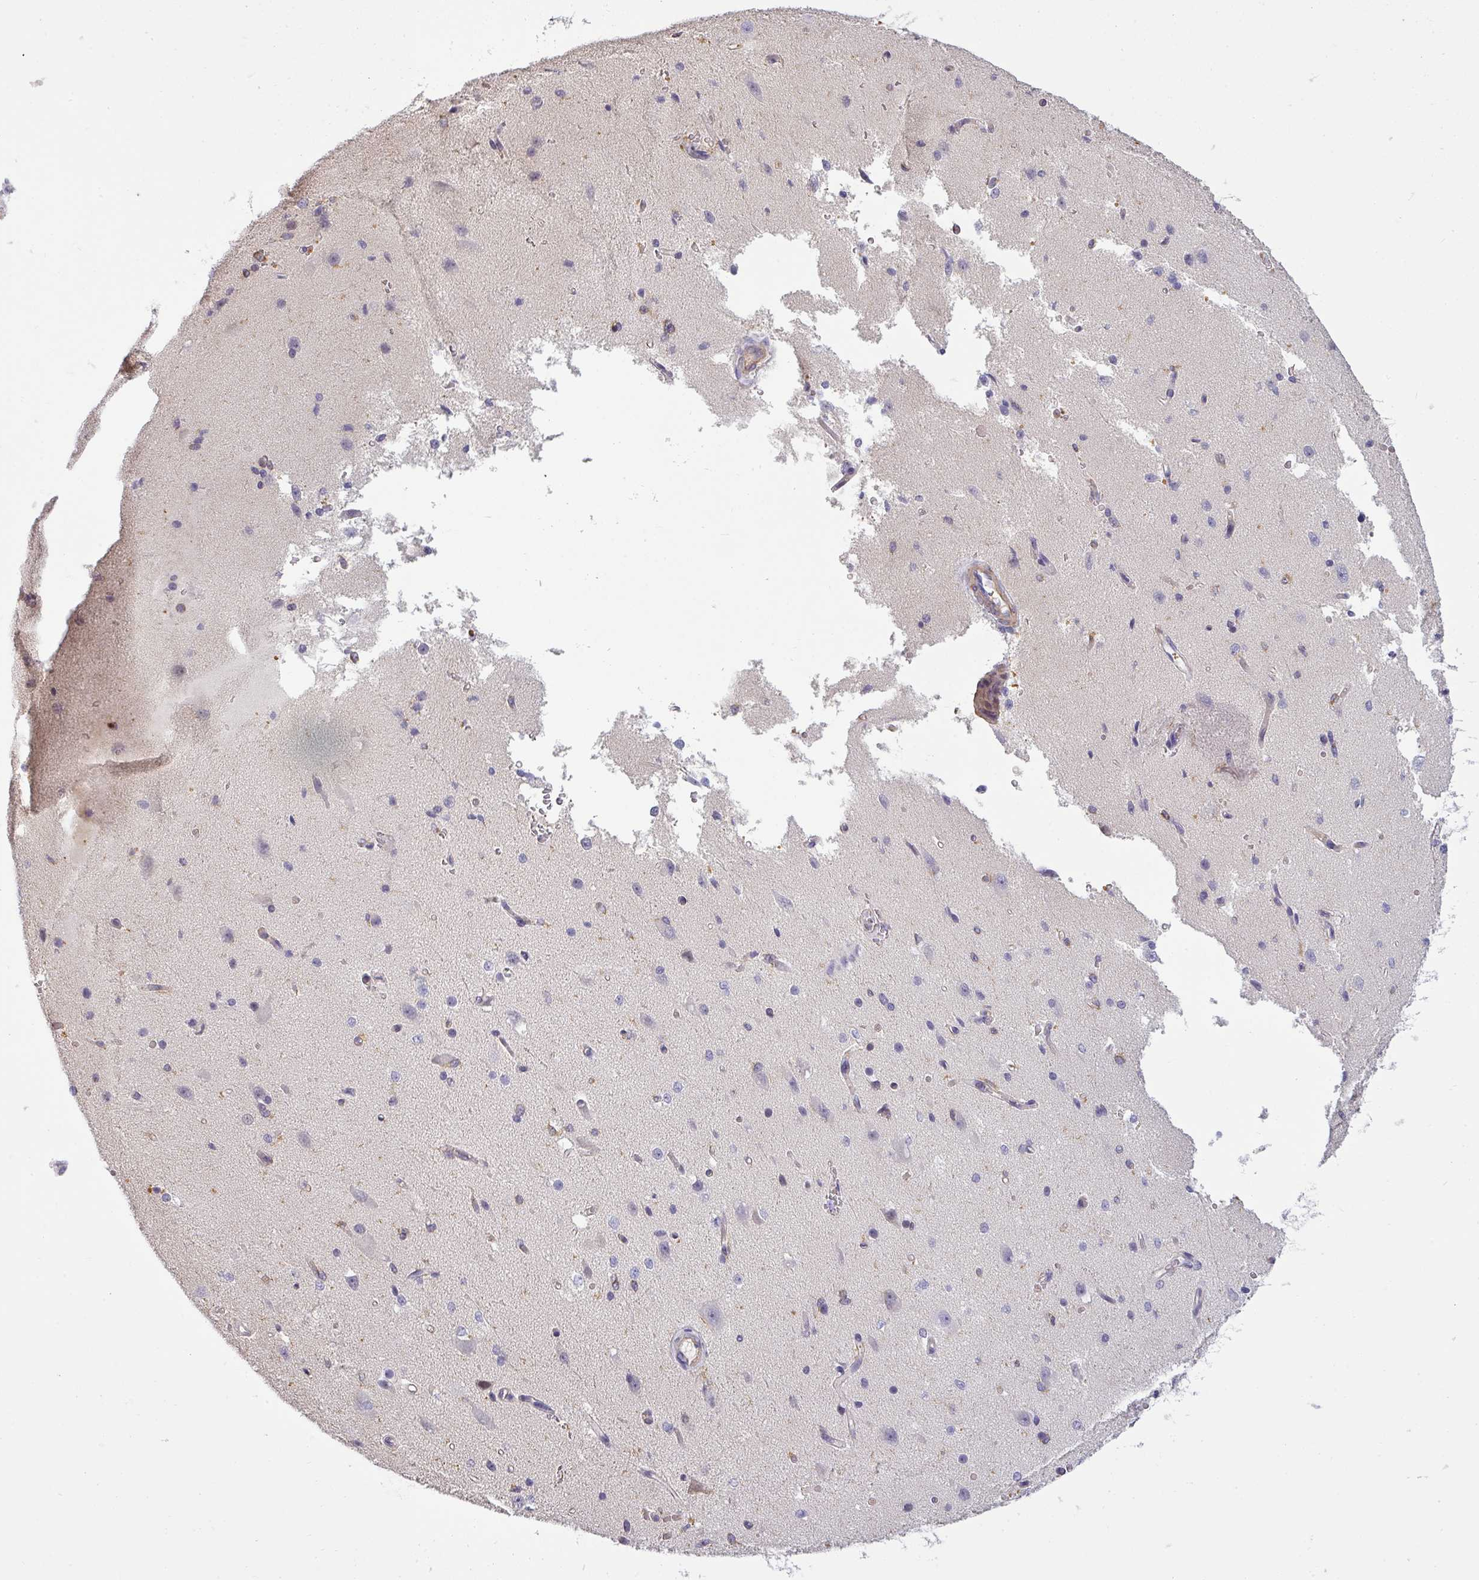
{"staining": {"intensity": "negative", "quantity": "none", "location": "none"}, "tissue": "cerebral cortex", "cell_type": "Endothelial cells", "image_type": "normal", "snomed": [{"axis": "morphology", "description": "Normal tissue, NOS"}, {"axis": "morphology", "description": "Inflammation, NOS"}, {"axis": "topography", "description": "Cerebral cortex"}], "caption": "Endothelial cells are negative for protein expression in unremarkable human cerebral cortex. (DAB (3,3'-diaminobenzidine) immunohistochemistry visualized using brightfield microscopy, high magnification).", "gene": "ZNF835", "patient": {"sex": "male", "age": 6}}